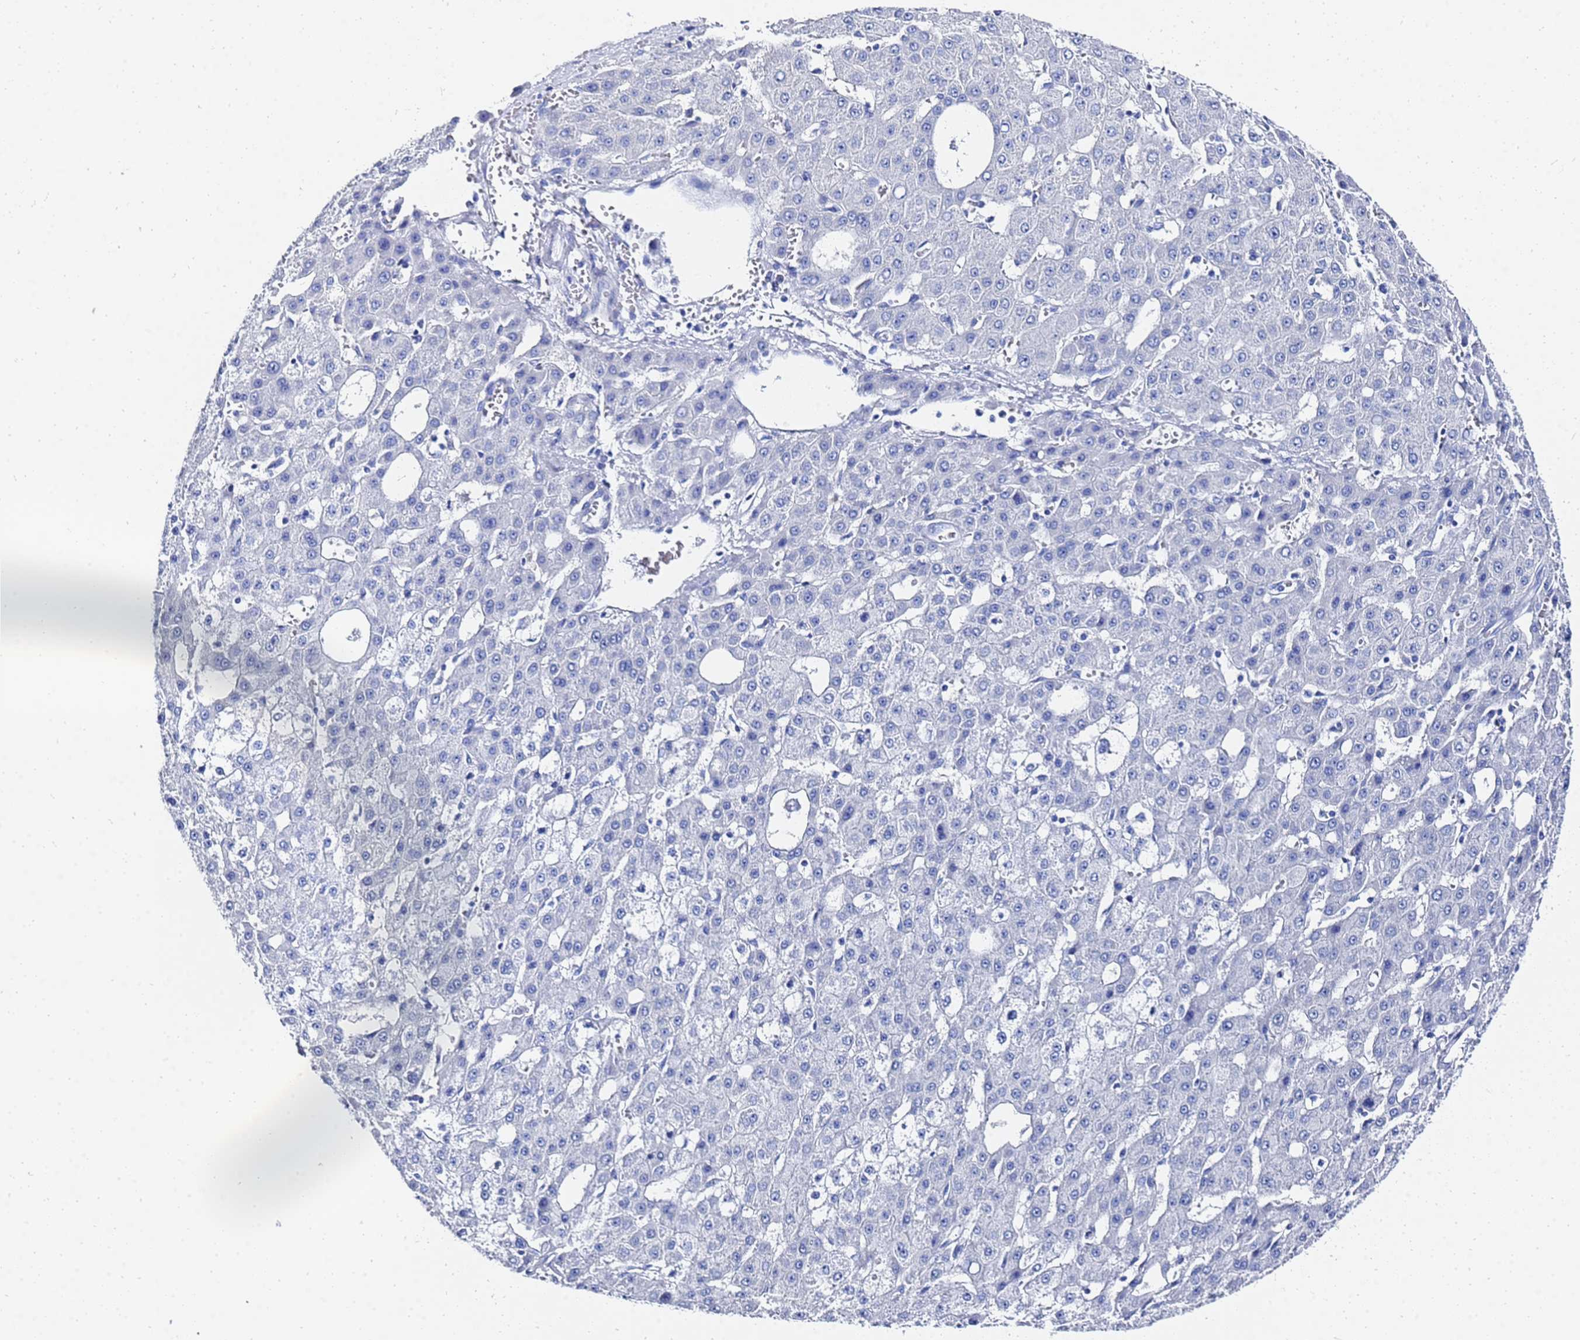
{"staining": {"intensity": "negative", "quantity": "none", "location": "none"}, "tissue": "liver cancer", "cell_type": "Tumor cells", "image_type": "cancer", "snomed": [{"axis": "morphology", "description": "Carcinoma, Hepatocellular, NOS"}, {"axis": "topography", "description": "Liver"}], "caption": "This is an immunohistochemistry histopathology image of human hepatocellular carcinoma (liver). There is no positivity in tumor cells.", "gene": "GGT1", "patient": {"sex": "male", "age": 47}}